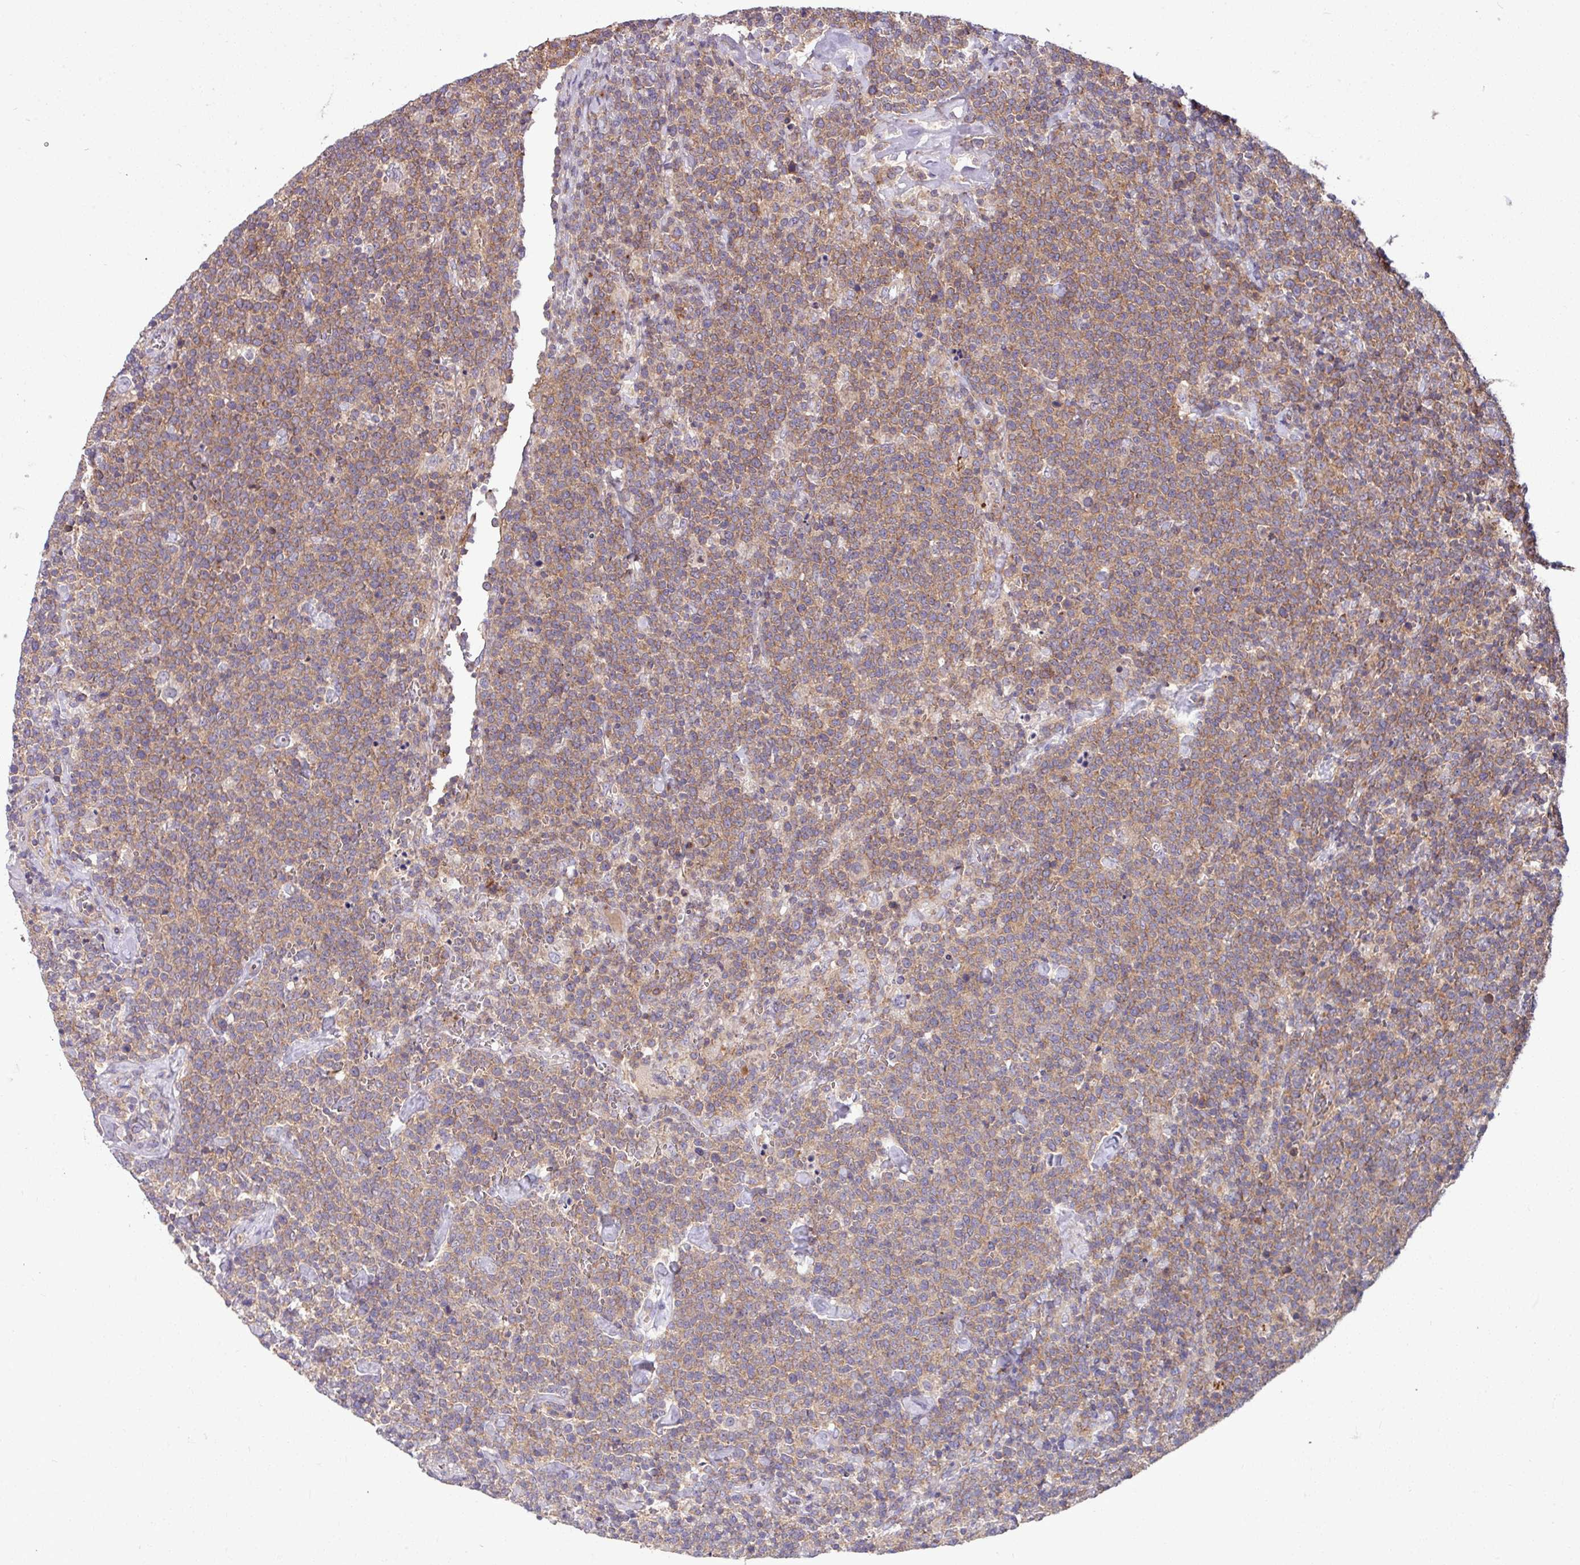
{"staining": {"intensity": "moderate", "quantity": ">75%", "location": "cytoplasmic/membranous"}, "tissue": "lymphoma", "cell_type": "Tumor cells", "image_type": "cancer", "snomed": [{"axis": "morphology", "description": "Malignant lymphoma, non-Hodgkin's type, High grade"}, {"axis": "topography", "description": "Lymph node"}], "caption": "An image of human high-grade malignant lymphoma, non-Hodgkin's type stained for a protein reveals moderate cytoplasmic/membranous brown staining in tumor cells. (DAB IHC with brightfield microscopy, high magnification).", "gene": "LSM12", "patient": {"sex": "male", "age": 61}}